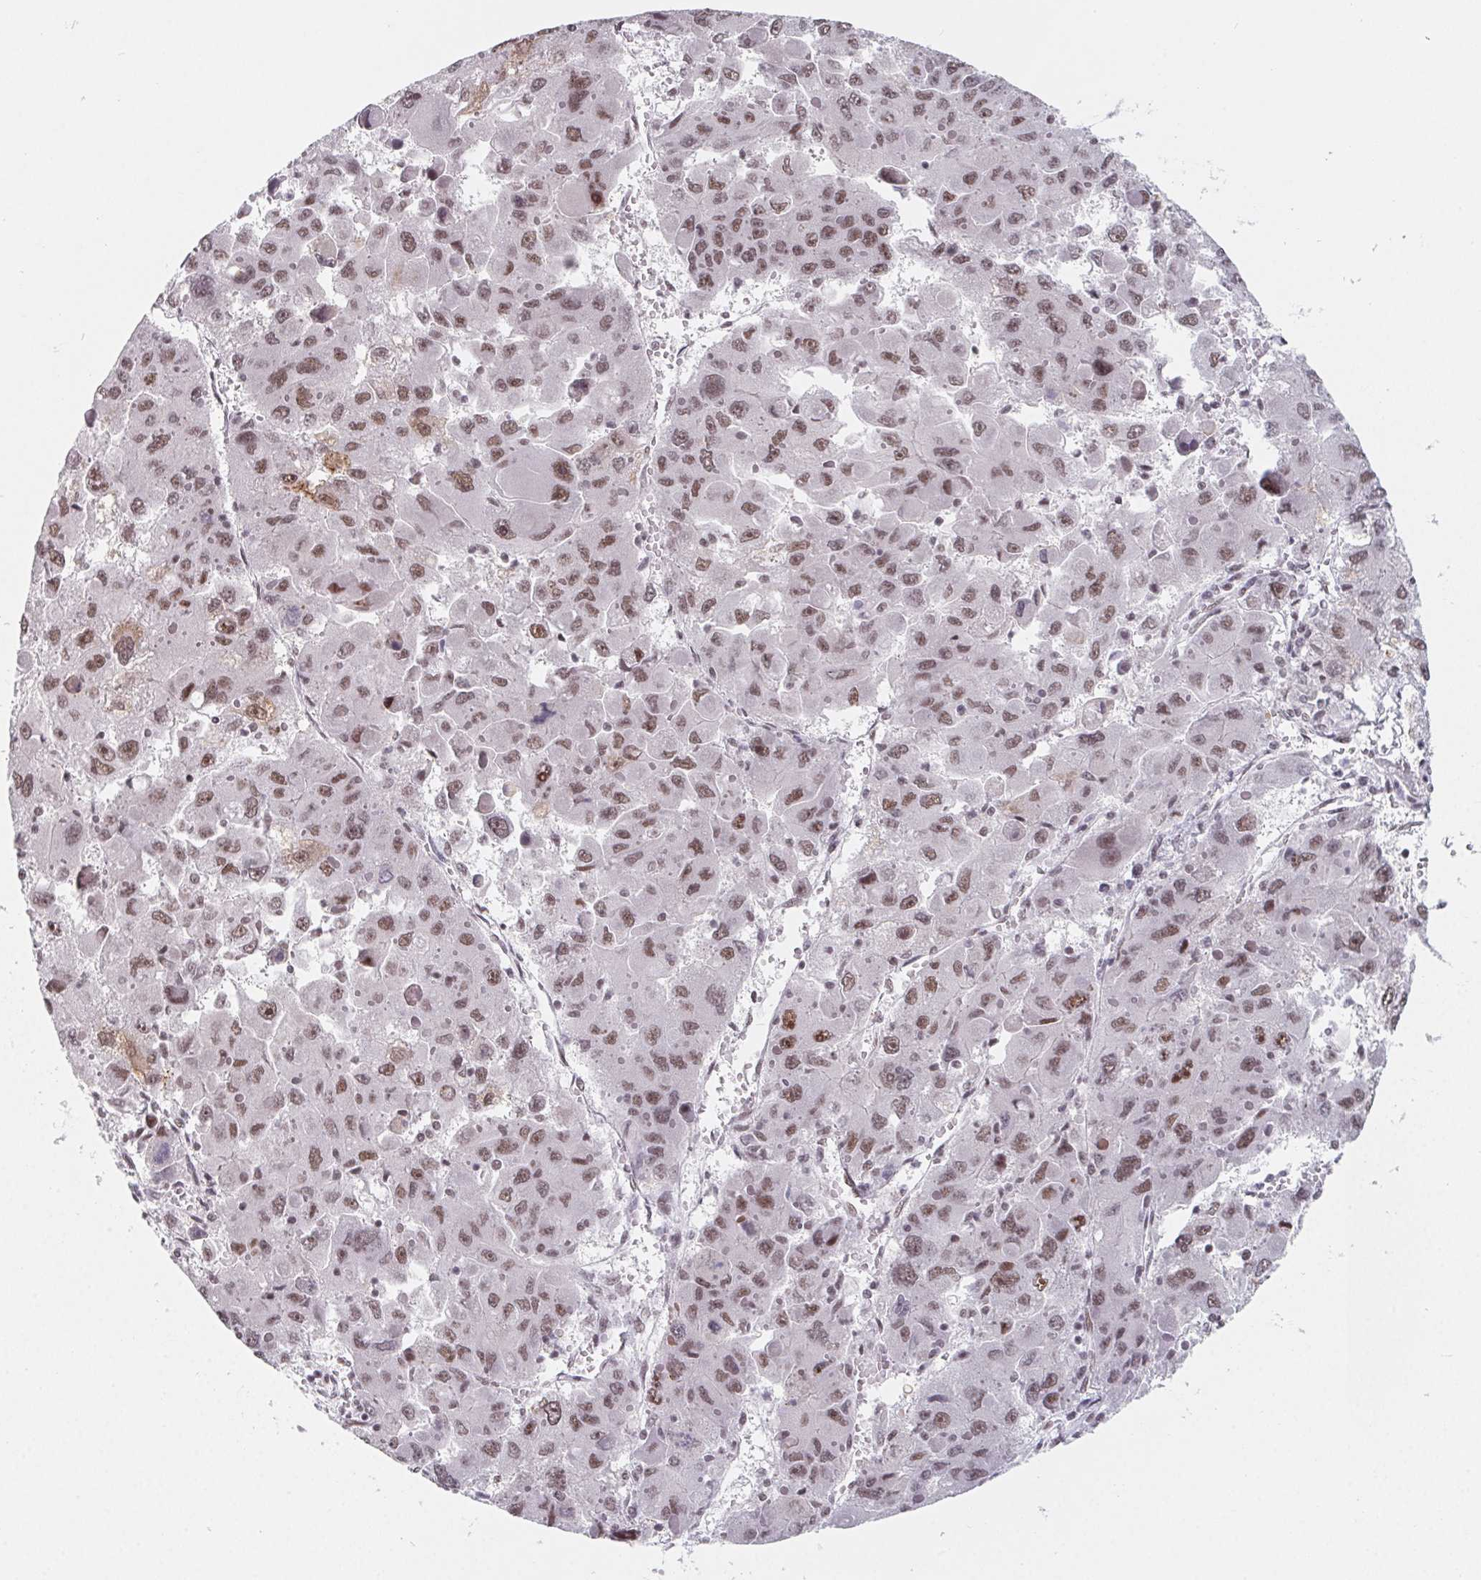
{"staining": {"intensity": "moderate", "quantity": ">75%", "location": "nuclear"}, "tissue": "liver cancer", "cell_type": "Tumor cells", "image_type": "cancer", "snomed": [{"axis": "morphology", "description": "Carcinoma, Hepatocellular, NOS"}, {"axis": "topography", "description": "Liver"}], "caption": "Liver cancer tissue displays moderate nuclear staining in approximately >75% of tumor cells", "gene": "TCERG1", "patient": {"sex": "female", "age": 41}}